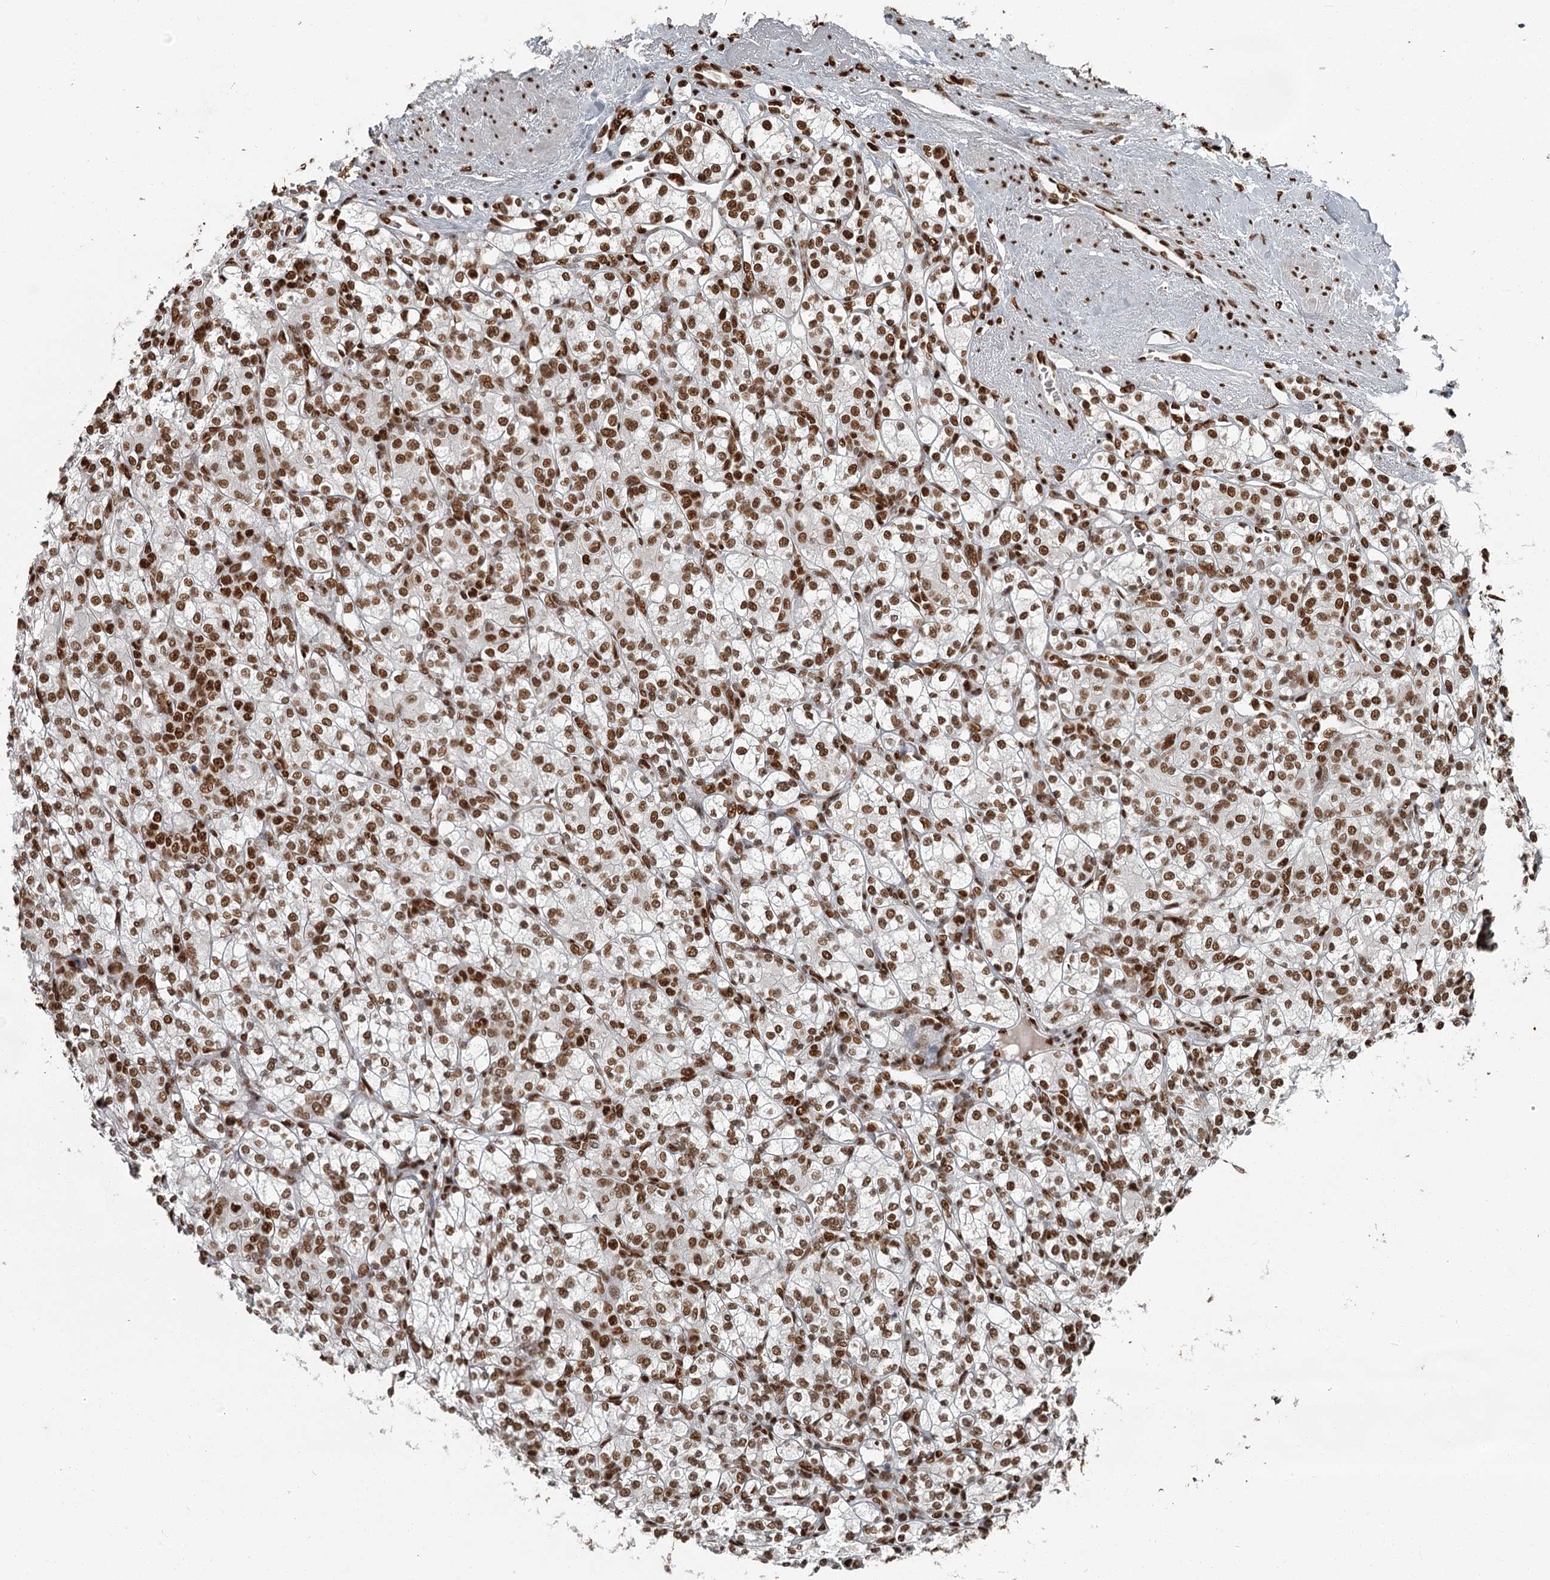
{"staining": {"intensity": "moderate", "quantity": ">75%", "location": "nuclear"}, "tissue": "renal cancer", "cell_type": "Tumor cells", "image_type": "cancer", "snomed": [{"axis": "morphology", "description": "Adenocarcinoma, NOS"}, {"axis": "topography", "description": "Kidney"}], "caption": "This histopathology image demonstrates renal adenocarcinoma stained with immunohistochemistry to label a protein in brown. The nuclear of tumor cells show moderate positivity for the protein. Nuclei are counter-stained blue.", "gene": "RBBP7", "patient": {"sex": "male", "age": 77}}